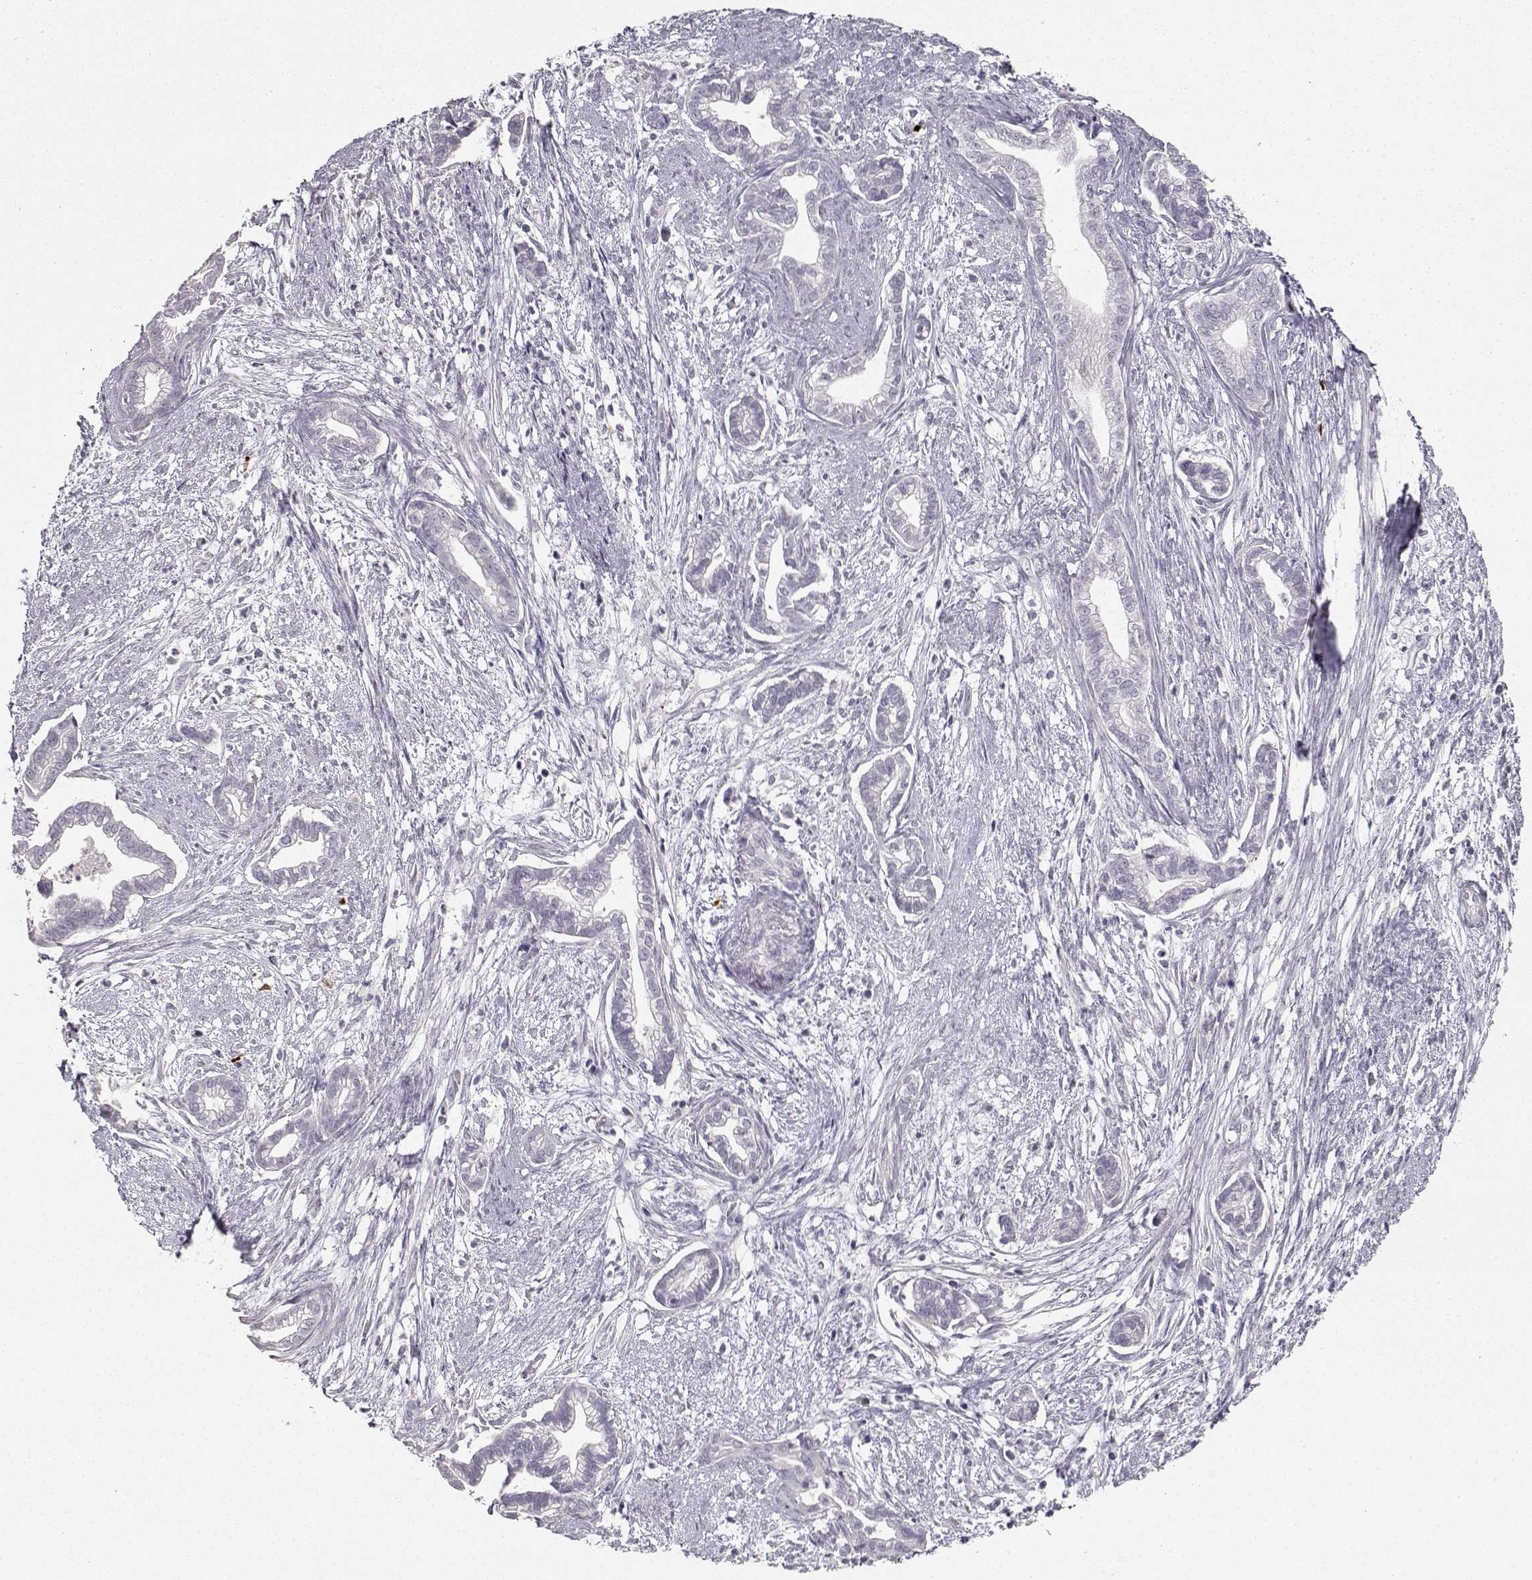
{"staining": {"intensity": "negative", "quantity": "none", "location": "none"}, "tissue": "cervical cancer", "cell_type": "Tumor cells", "image_type": "cancer", "snomed": [{"axis": "morphology", "description": "Adenocarcinoma, NOS"}, {"axis": "topography", "description": "Cervix"}], "caption": "The image reveals no significant positivity in tumor cells of cervical adenocarcinoma.", "gene": "S100B", "patient": {"sex": "female", "age": 62}}